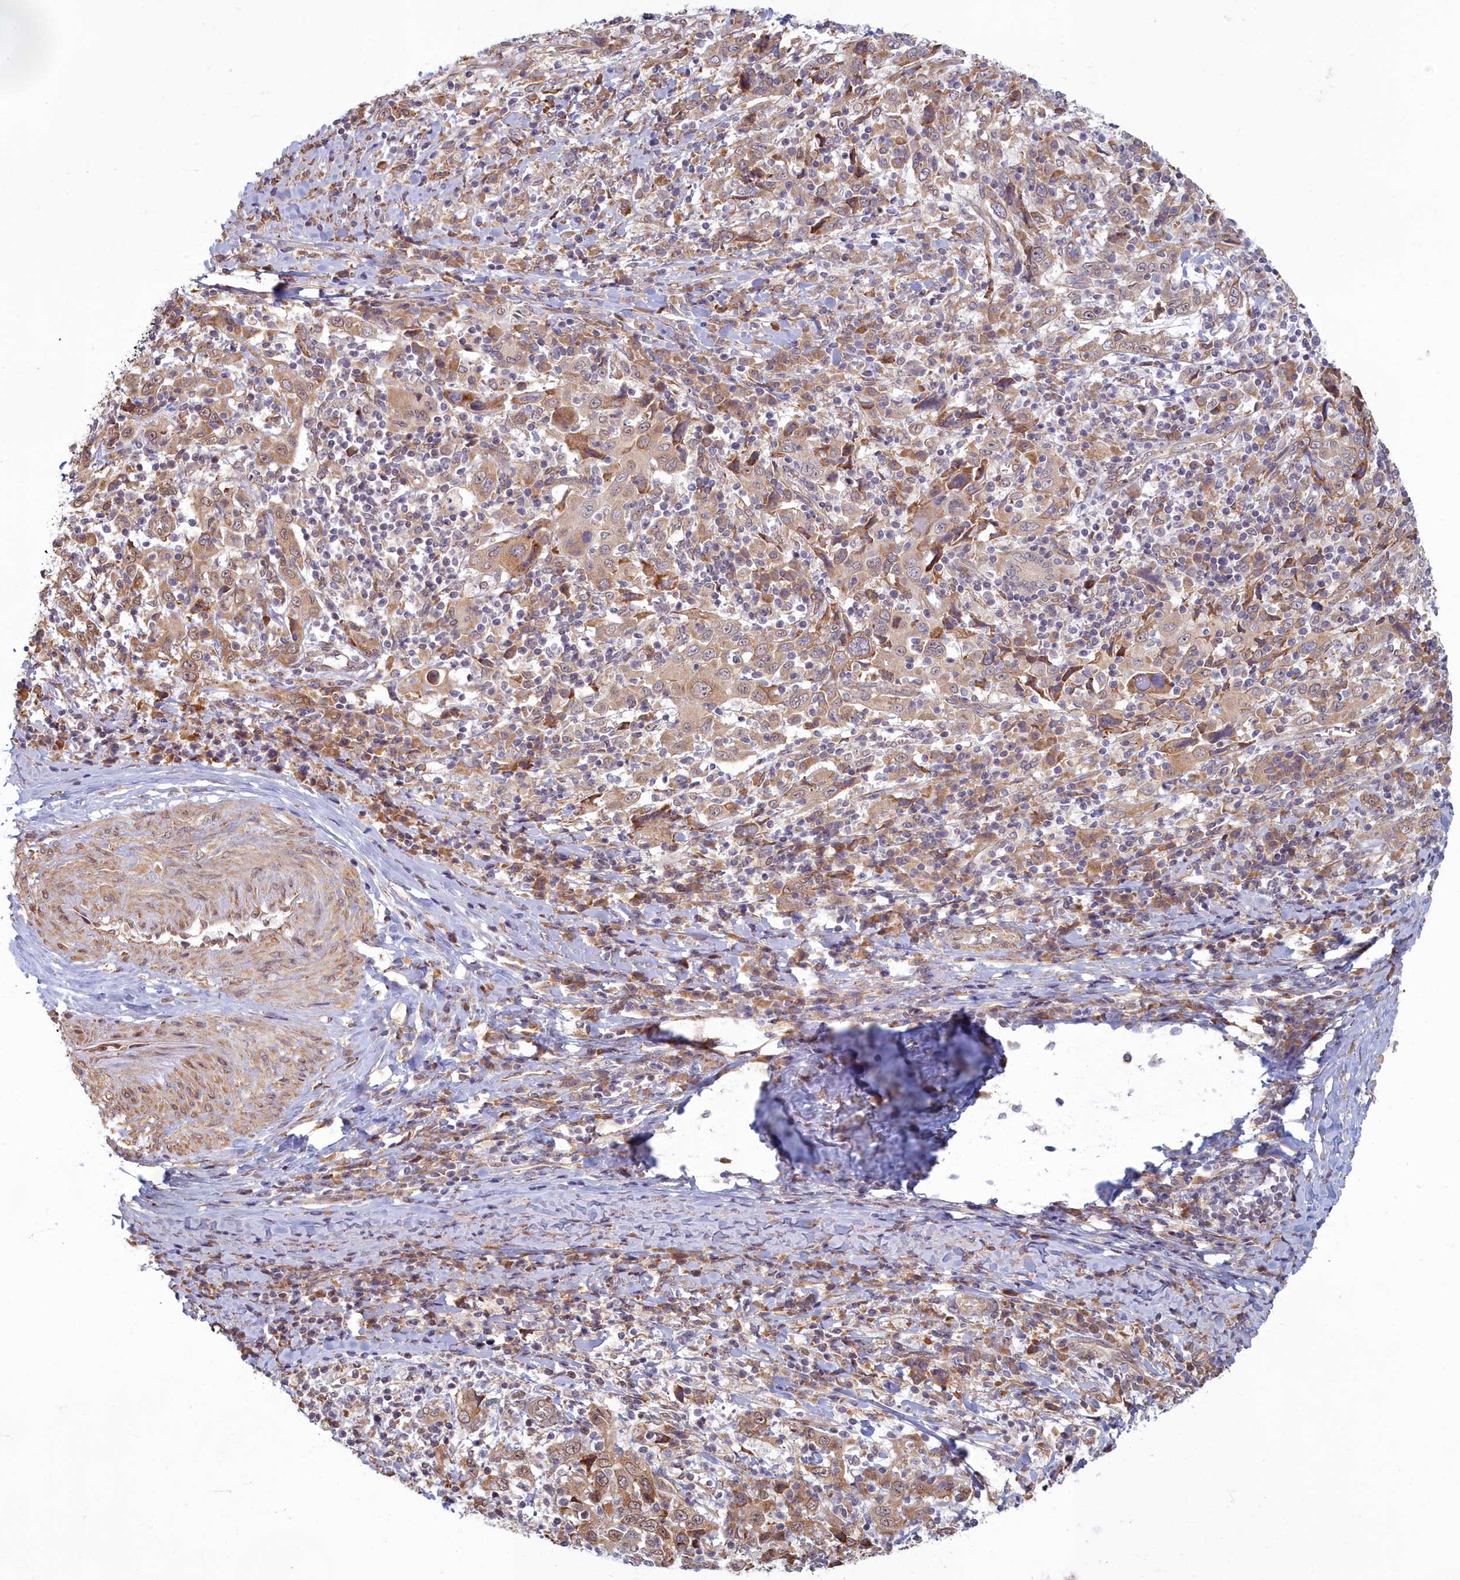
{"staining": {"intensity": "weak", "quantity": ">75%", "location": "cytoplasmic/membranous,nuclear"}, "tissue": "cervical cancer", "cell_type": "Tumor cells", "image_type": "cancer", "snomed": [{"axis": "morphology", "description": "Squamous cell carcinoma, NOS"}, {"axis": "topography", "description": "Cervix"}], "caption": "Tumor cells reveal low levels of weak cytoplasmic/membranous and nuclear staining in about >75% of cells in human cervical cancer (squamous cell carcinoma). (DAB IHC, brown staining for protein, blue staining for nuclei).", "gene": "MAK16", "patient": {"sex": "female", "age": 46}}